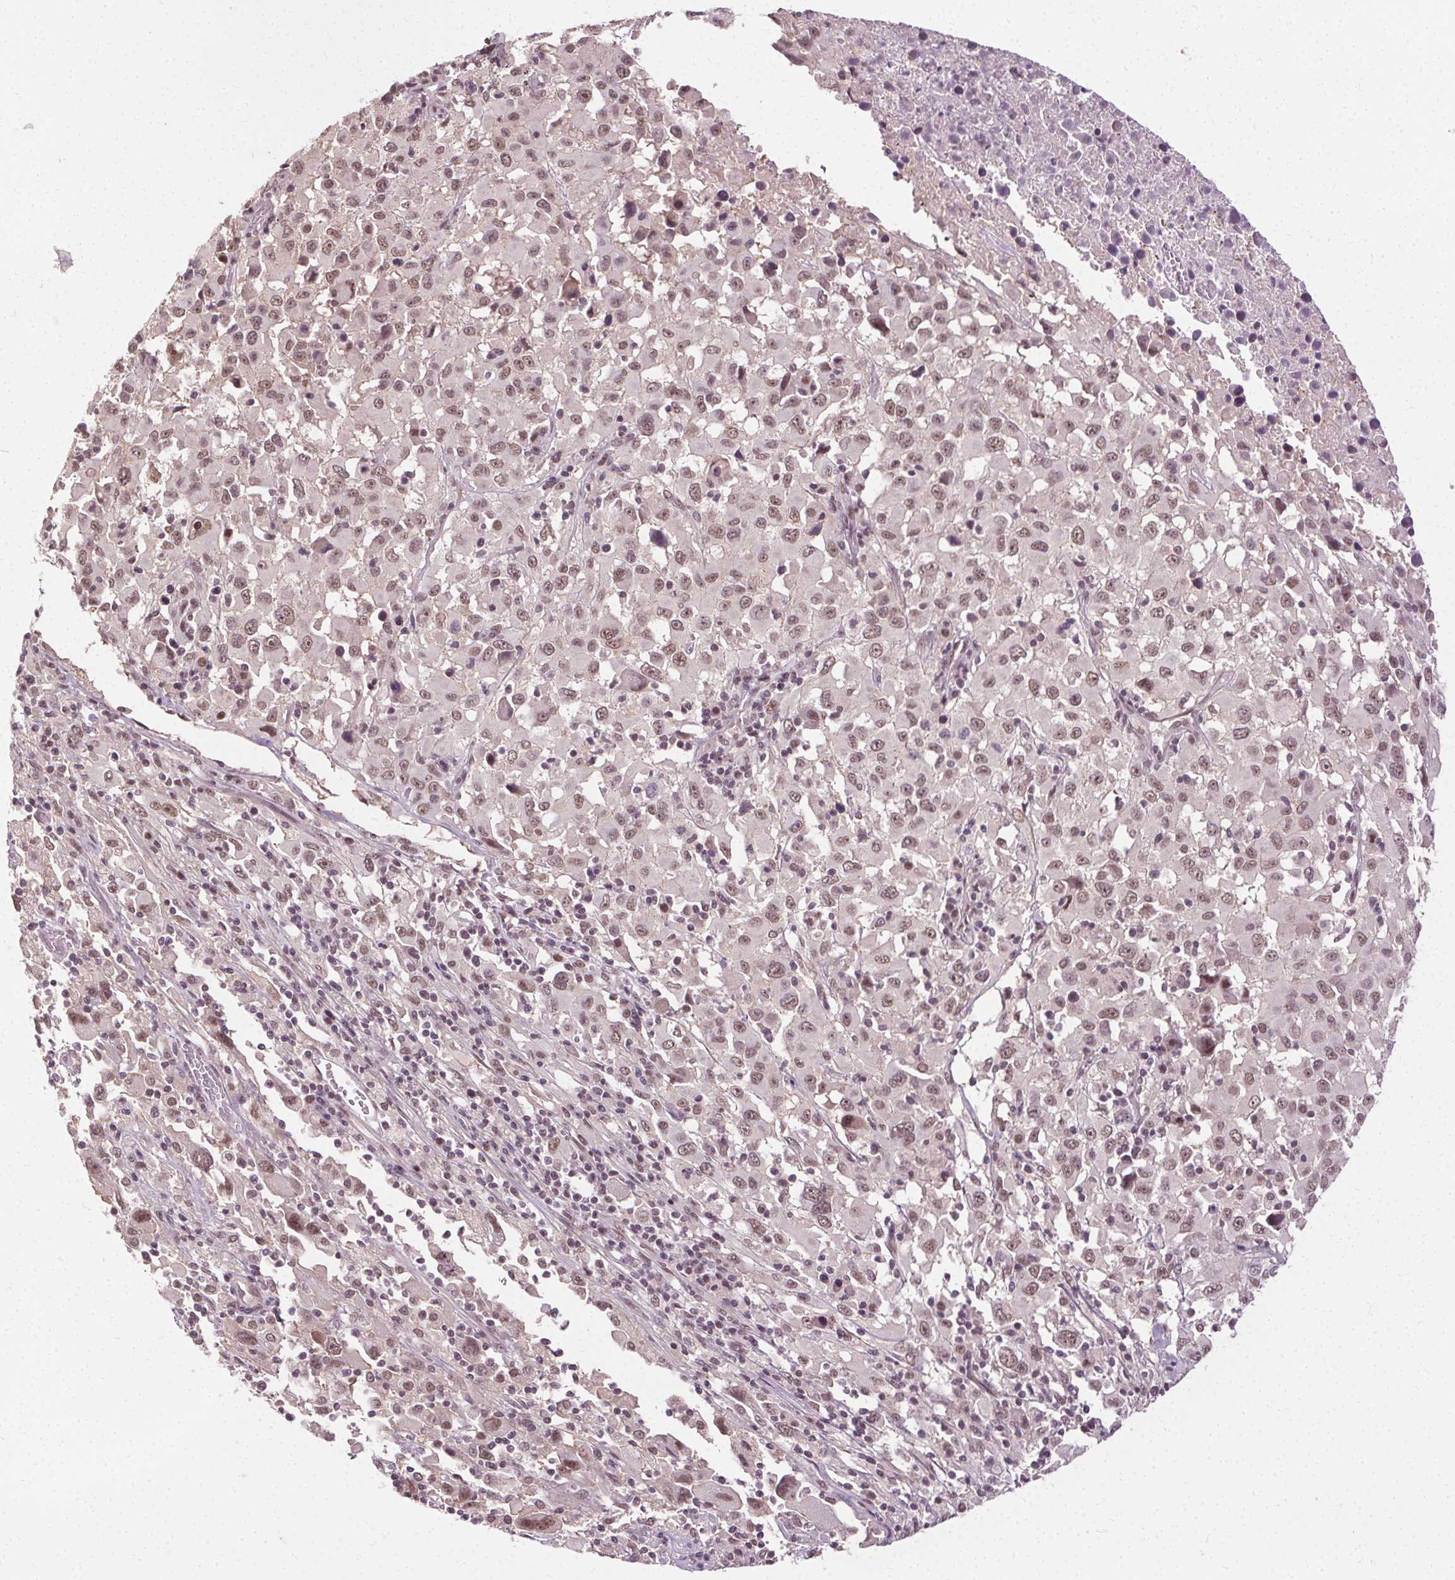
{"staining": {"intensity": "moderate", "quantity": ">75%", "location": "nuclear"}, "tissue": "melanoma", "cell_type": "Tumor cells", "image_type": "cancer", "snomed": [{"axis": "morphology", "description": "Malignant melanoma, Metastatic site"}, {"axis": "topography", "description": "Soft tissue"}], "caption": "Immunohistochemical staining of malignant melanoma (metastatic site) reveals moderate nuclear protein expression in about >75% of tumor cells. The protein is stained brown, and the nuclei are stained in blue (DAB (3,3'-diaminobenzidine) IHC with brightfield microscopy, high magnification).", "gene": "MED6", "patient": {"sex": "male", "age": 50}}